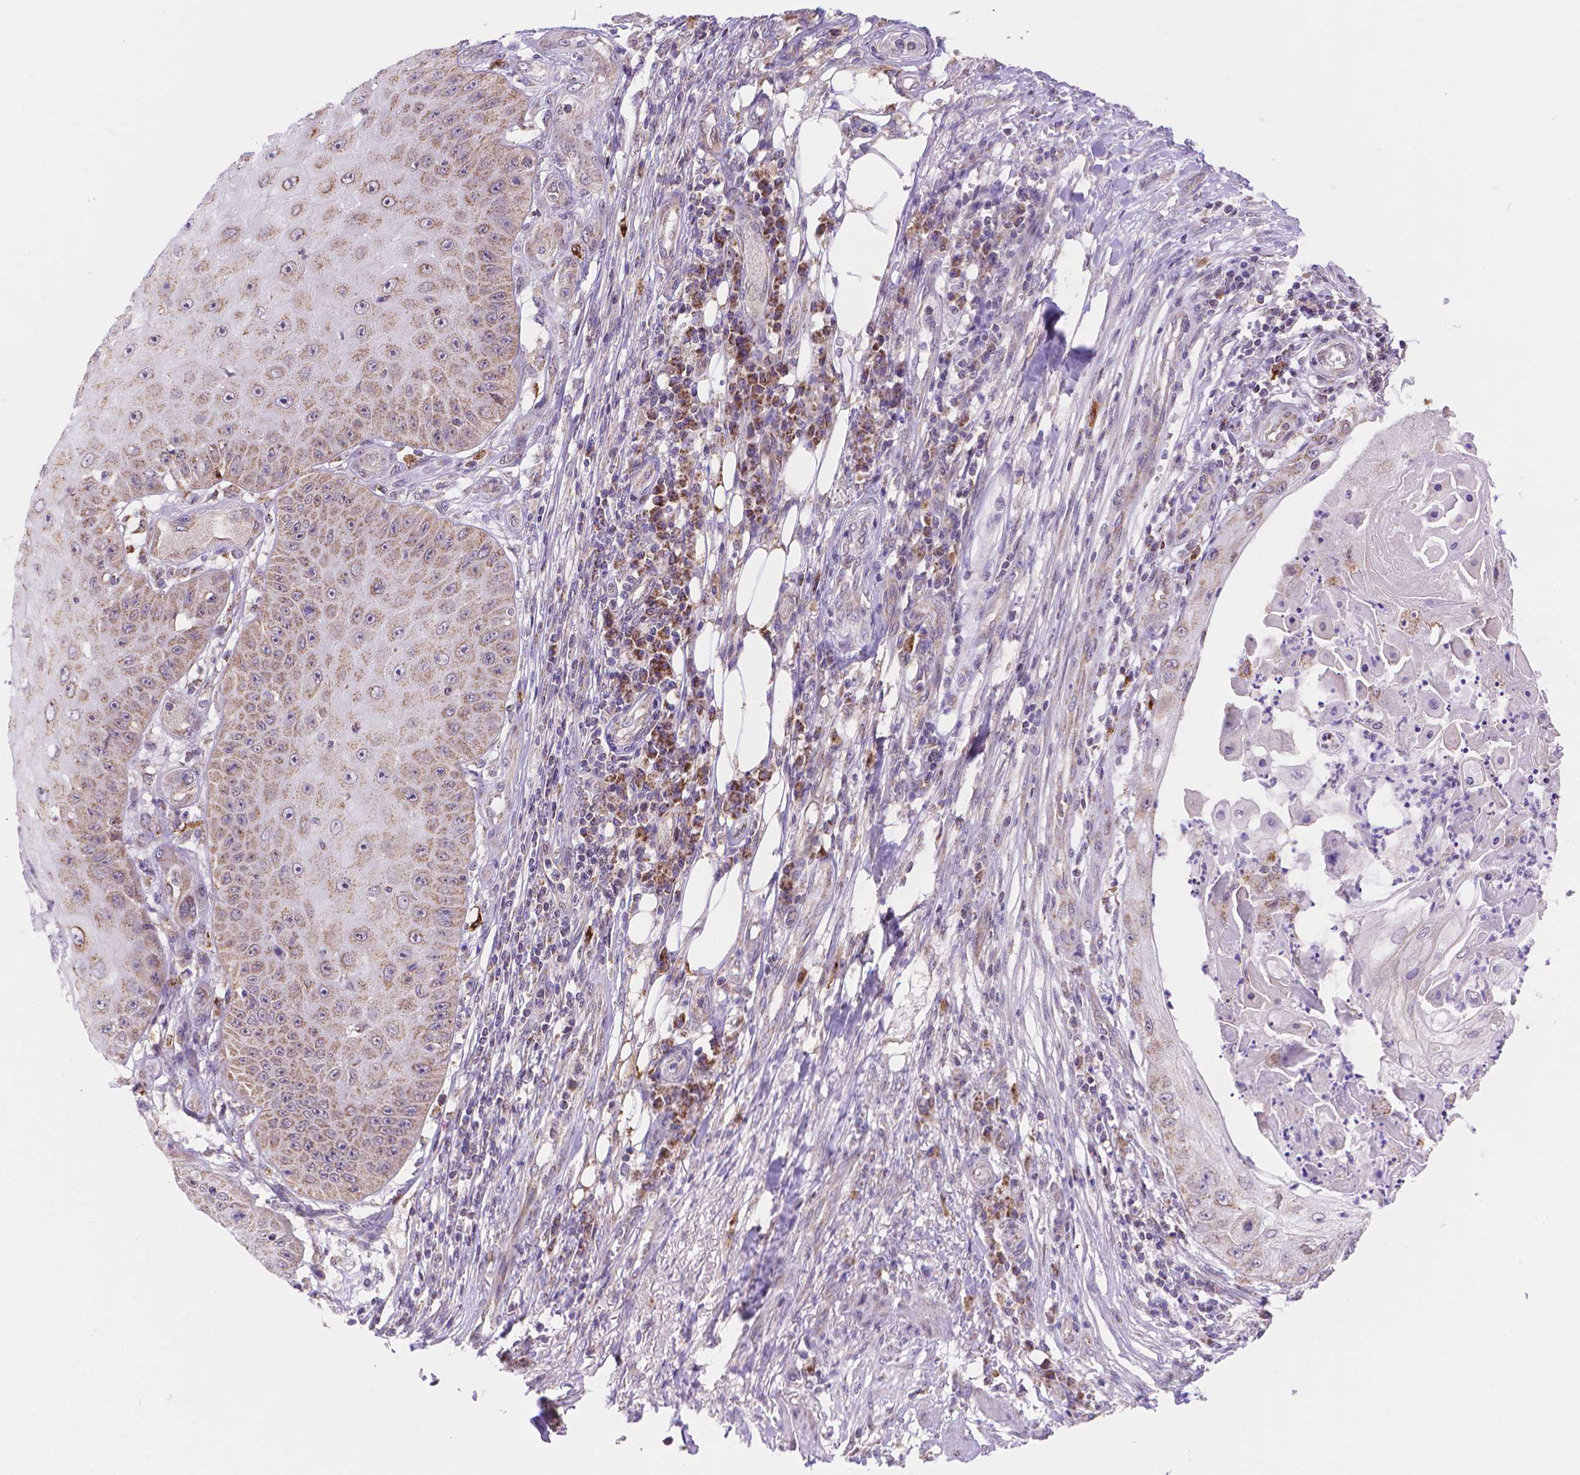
{"staining": {"intensity": "weak", "quantity": "25%-75%", "location": "cytoplasmic/membranous"}, "tissue": "skin cancer", "cell_type": "Tumor cells", "image_type": "cancer", "snomed": [{"axis": "morphology", "description": "Squamous cell carcinoma, NOS"}, {"axis": "topography", "description": "Skin"}], "caption": "Approximately 25%-75% of tumor cells in human skin cancer (squamous cell carcinoma) reveal weak cytoplasmic/membranous protein staining as visualized by brown immunohistochemical staining.", "gene": "CYYR1", "patient": {"sex": "male", "age": 70}}